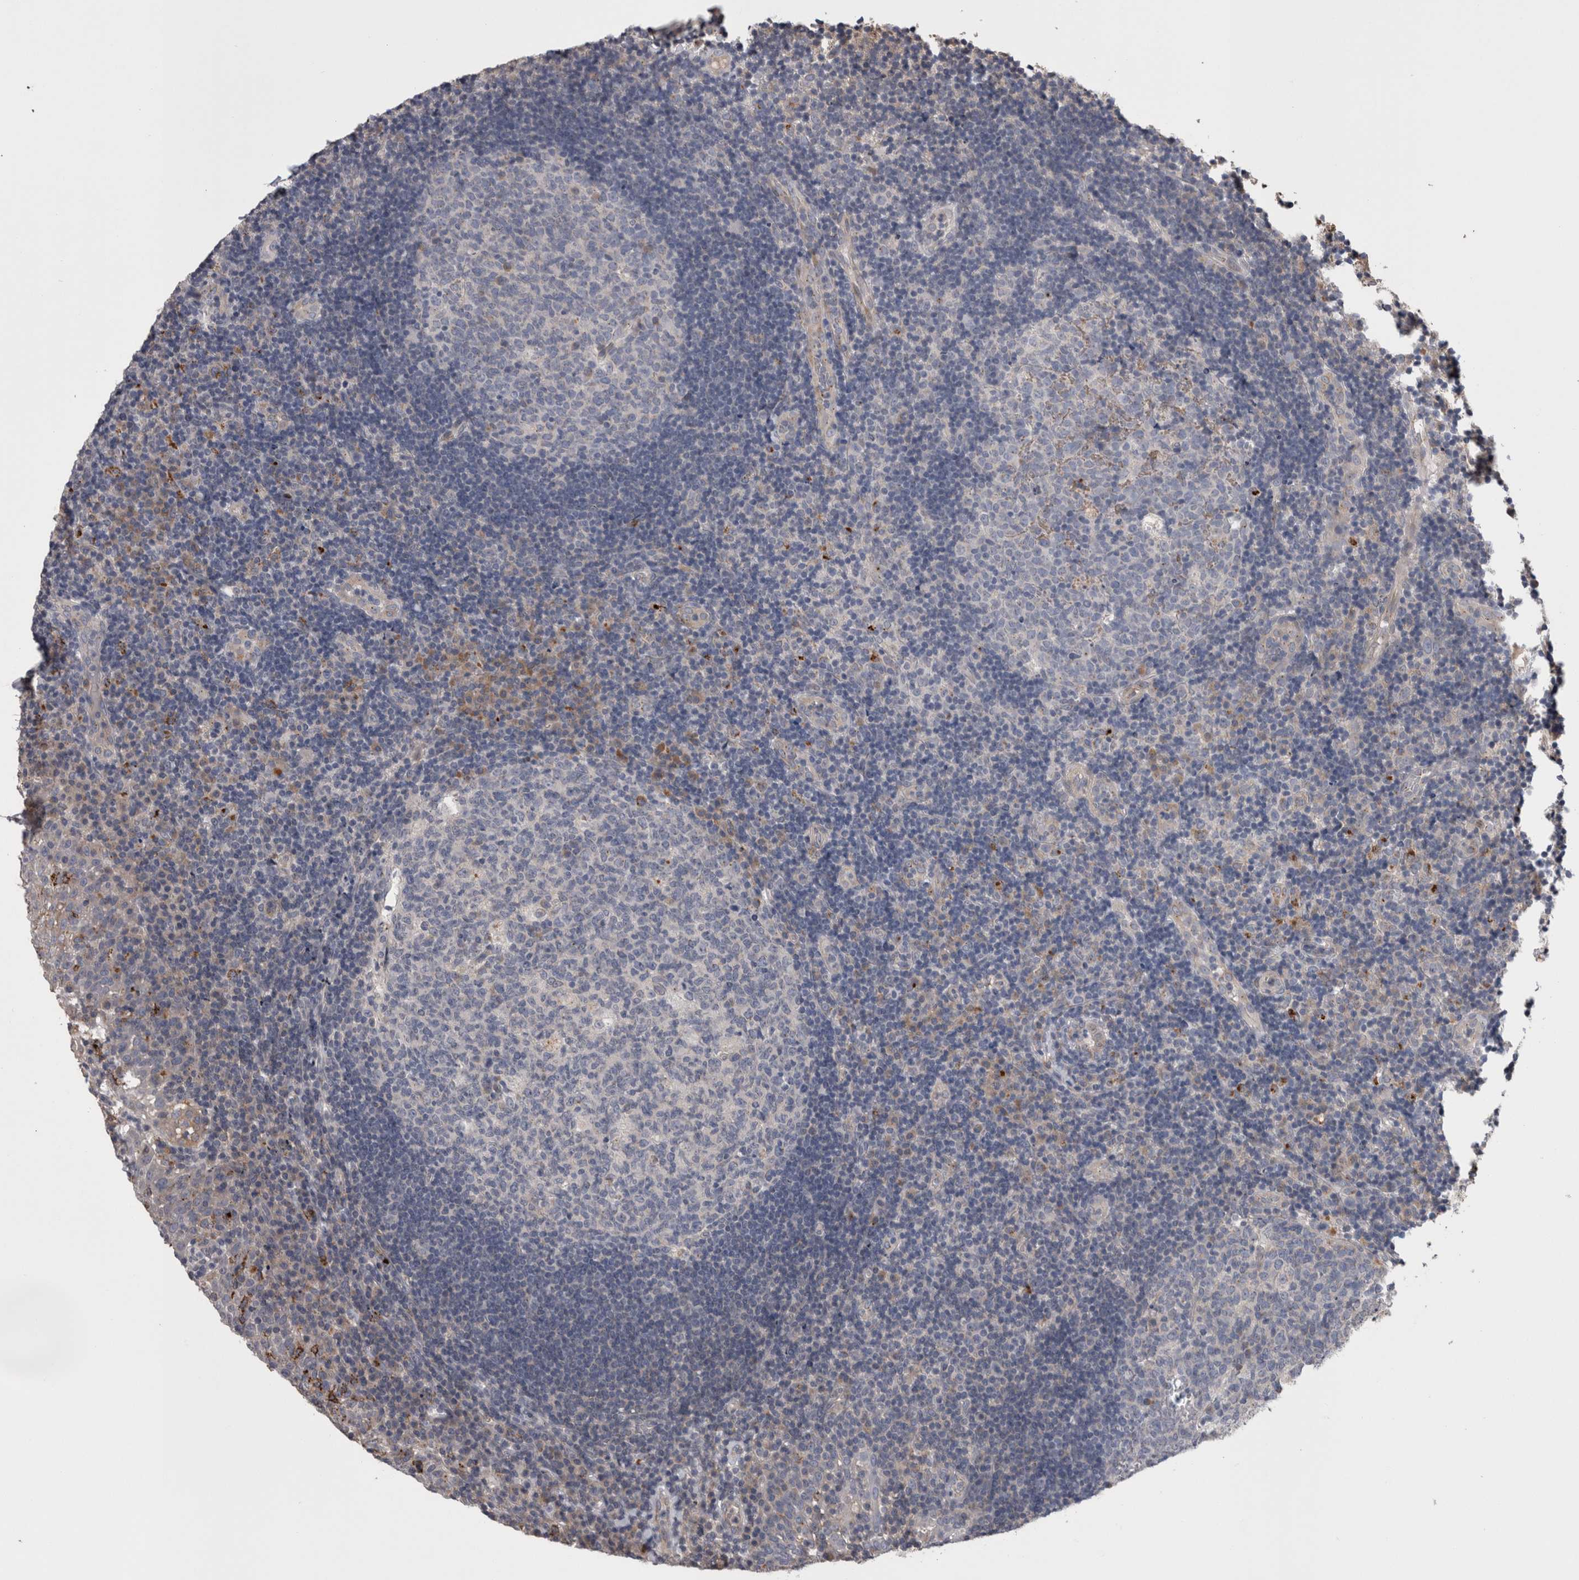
{"staining": {"intensity": "negative", "quantity": "none", "location": "none"}, "tissue": "tonsil", "cell_type": "Germinal center cells", "image_type": "normal", "snomed": [{"axis": "morphology", "description": "Normal tissue, NOS"}, {"axis": "topography", "description": "Tonsil"}], "caption": "High power microscopy photomicrograph of an IHC micrograph of benign tonsil, revealing no significant expression in germinal center cells.", "gene": "STC1", "patient": {"sex": "female", "age": 40}}